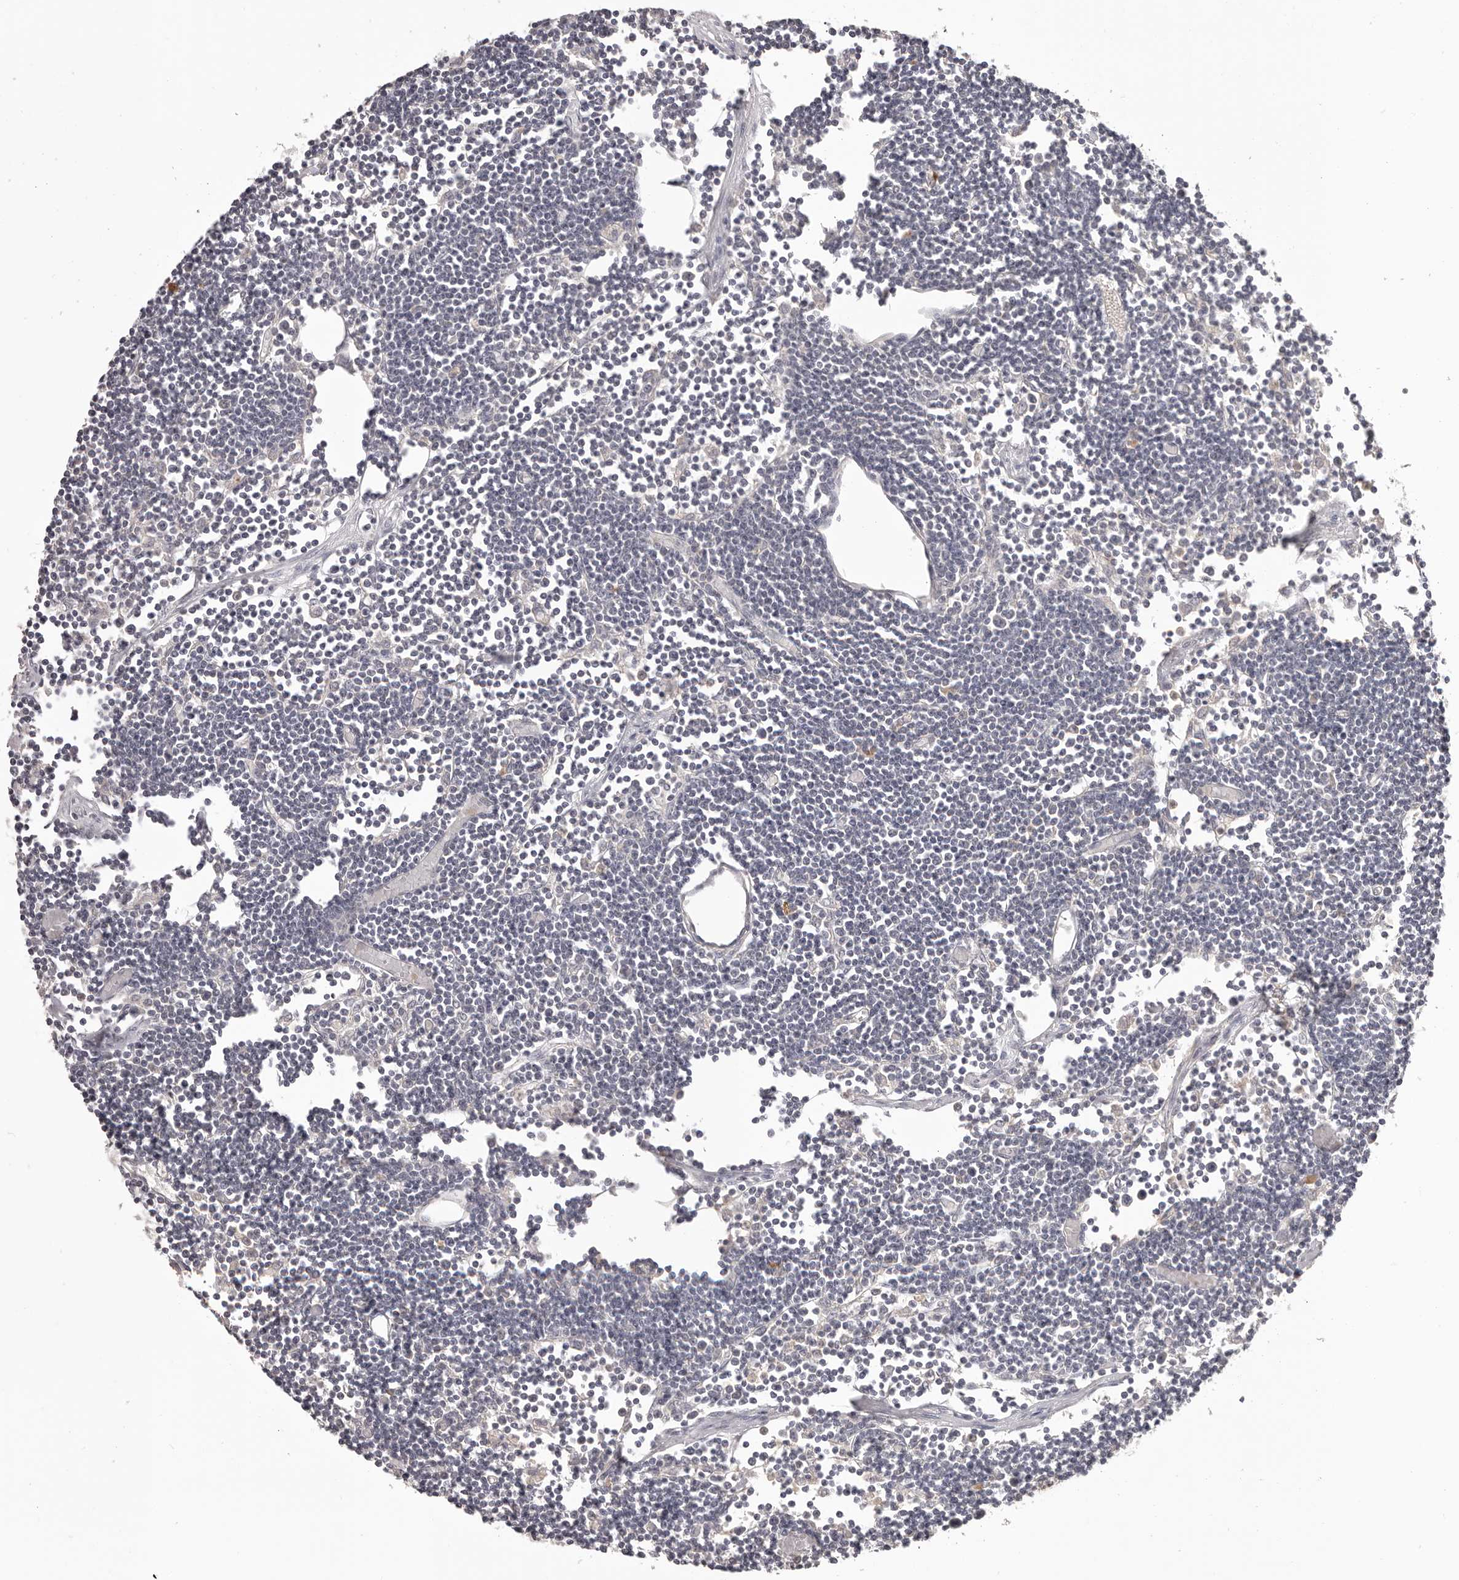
{"staining": {"intensity": "negative", "quantity": "none", "location": "none"}, "tissue": "lymph node", "cell_type": "Germinal center cells", "image_type": "normal", "snomed": [{"axis": "morphology", "description": "Normal tissue, NOS"}, {"axis": "topography", "description": "Lymph node"}], "caption": "The photomicrograph demonstrates no significant positivity in germinal center cells of lymph node. (Stains: DAB (3,3'-diaminobenzidine) IHC with hematoxylin counter stain, Microscopy: brightfield microscopy at high magnification).", "gene": "HRH1", "patient": {"sex": "female", "age": 11}}